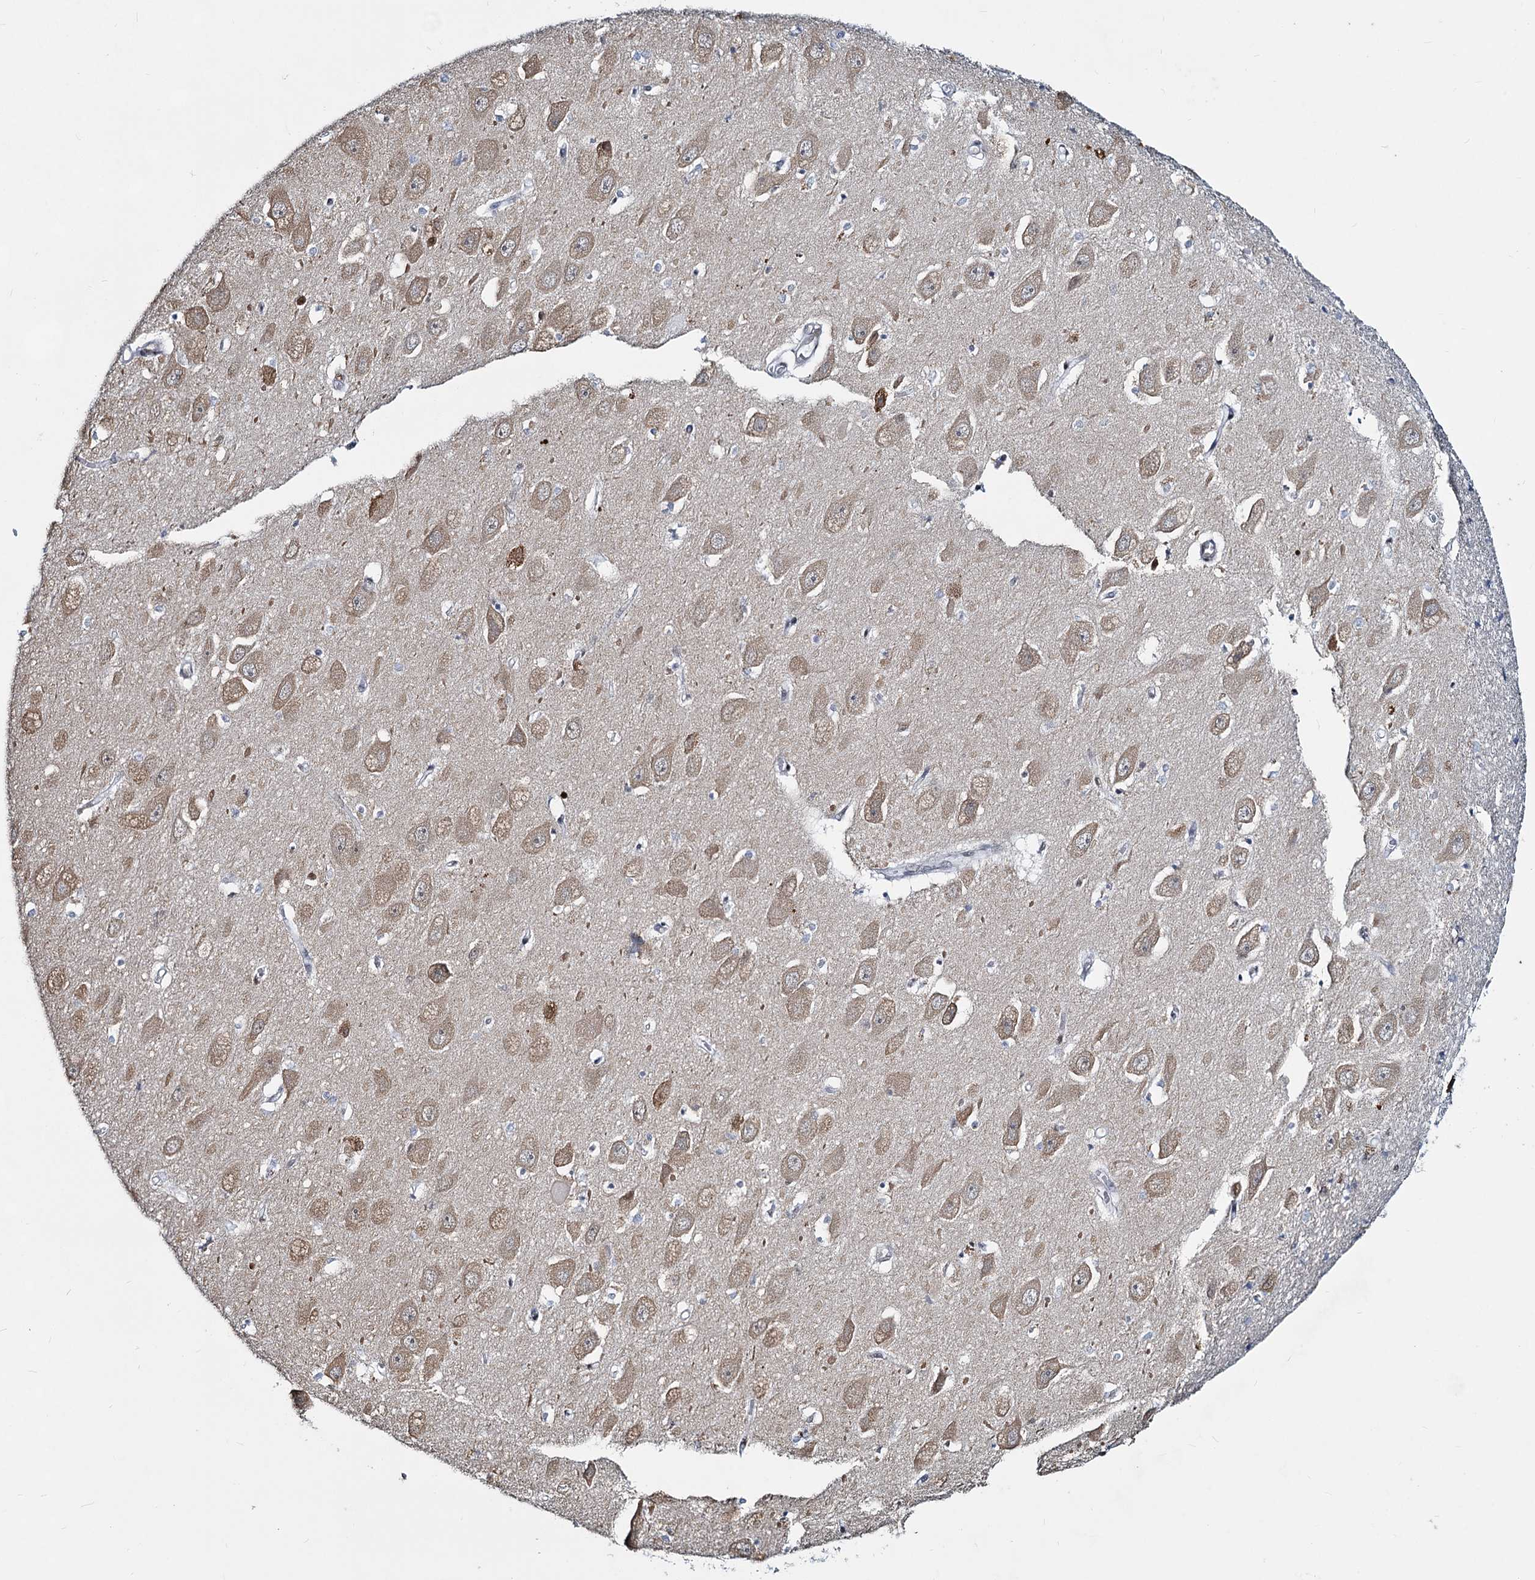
{"staining": {"intensity": "negative", "quantity": "none", "location": "none"}, "tissue": "hippocampus", "cell_type": "Glial cells", "image_type": "normal", "snomed": [{"axis": "morphology", "description": "Normal tissue, NOS"}, {"axis": "topography", "description": "Hippocampus"}], "caption": "IHC histopathology image of normal hippocampus: human hippocampus stained with DAB reveals no significant protein positivity in glial cells. (Stains: DAB (3,3'-diaminobenzidine) IHC with hematoxylin counter stain, Microscopy: brightfield microscopy at high magnification).", "gene": "METTL14", "patient": {"sex": "female", "age": 64}}